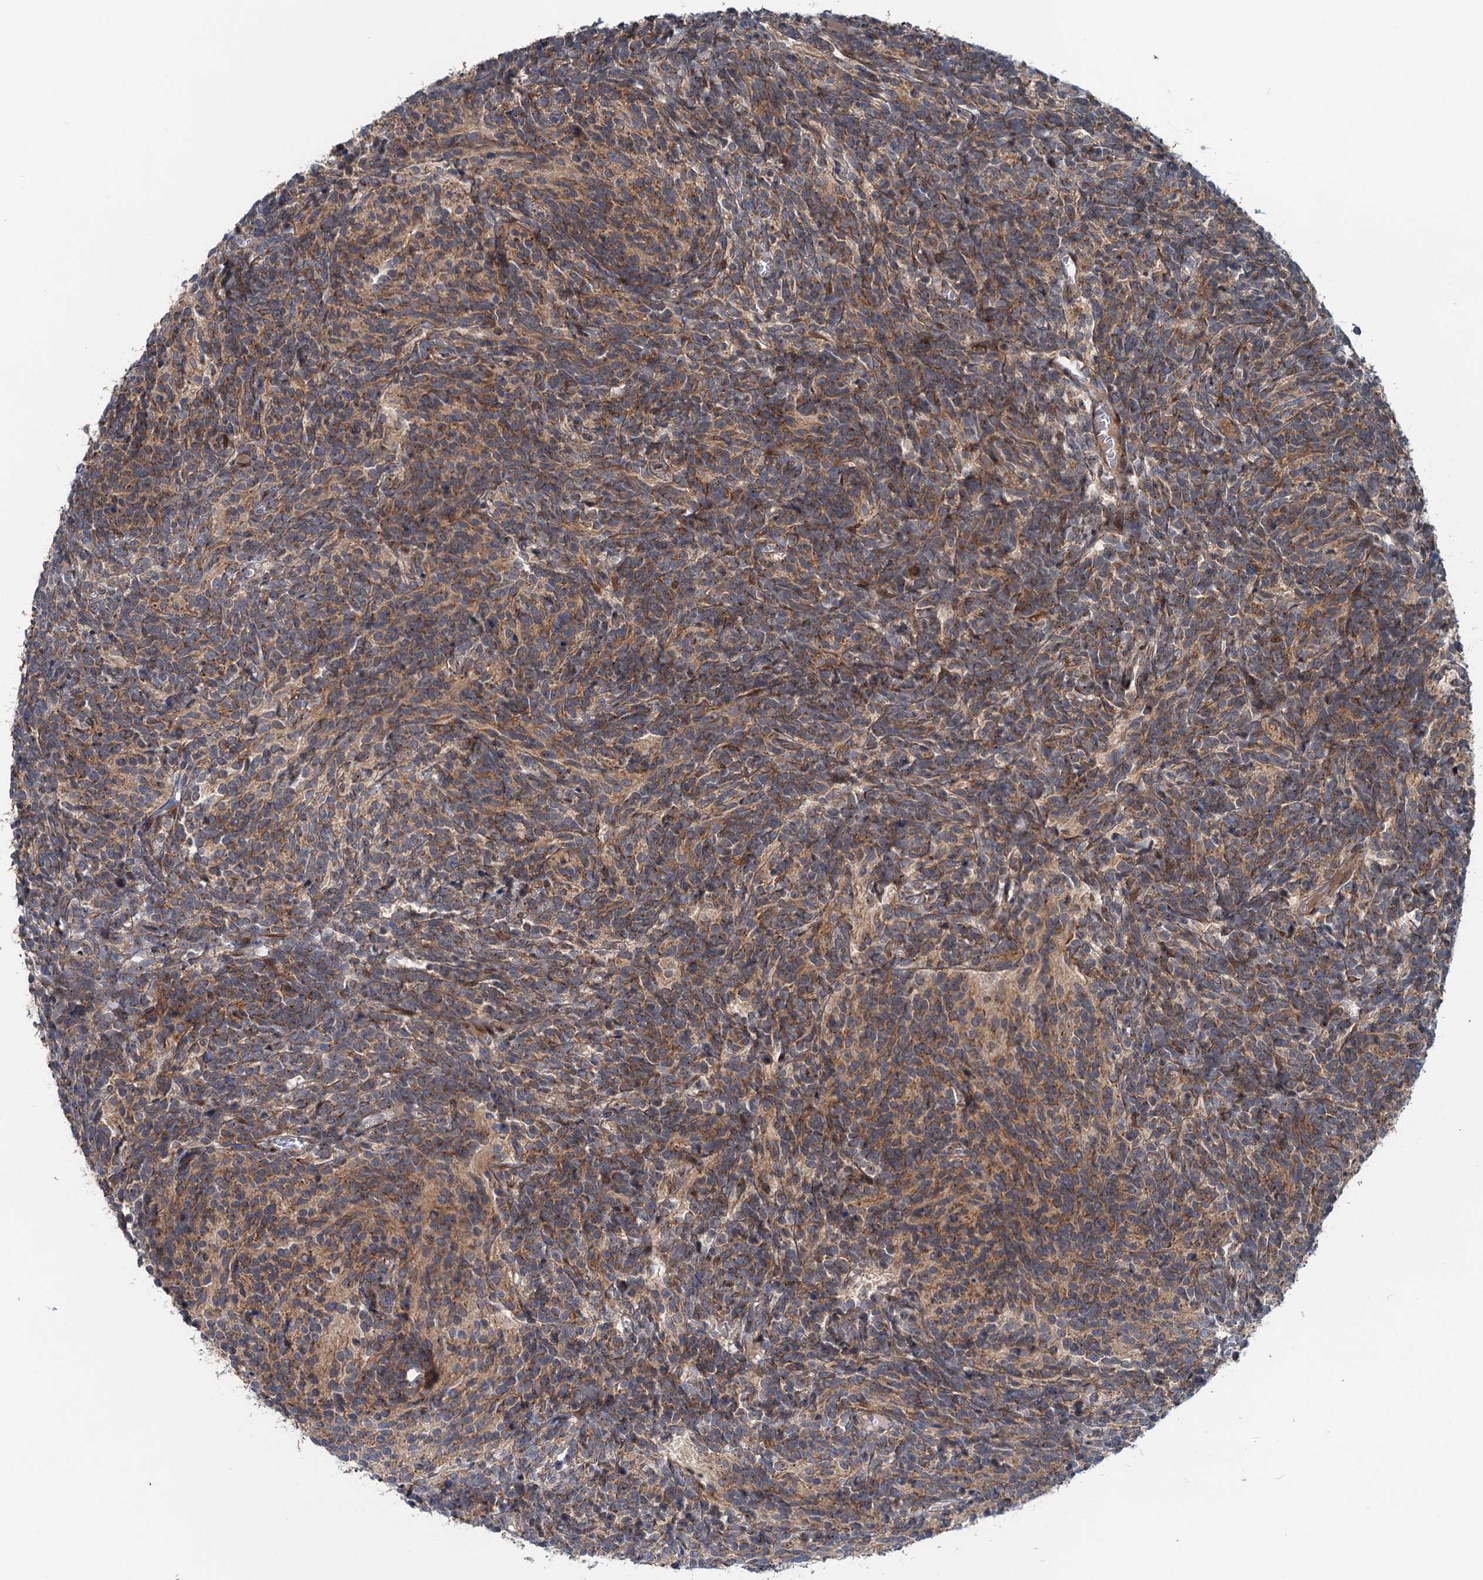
{"staining": {"intensity": "moderate", "quantity": ">75%", "location": "cytoplasmic/membranous"}, "tissue": "glioma", "cell_type": "Tumor cells", "image_type": "cancer", "snomed": [{"axis": "morphology", "description": "Glioma, malignant, Low grade"}, {"axis": "topography", "description": "Brain"}], "caption": "A brown stain labels moderate cytoplasmic/membranous expression of a protein in human glioma tumor cells.", "gene": "DYNC2I2", "patient": {"sex": "female", "age": 1}}